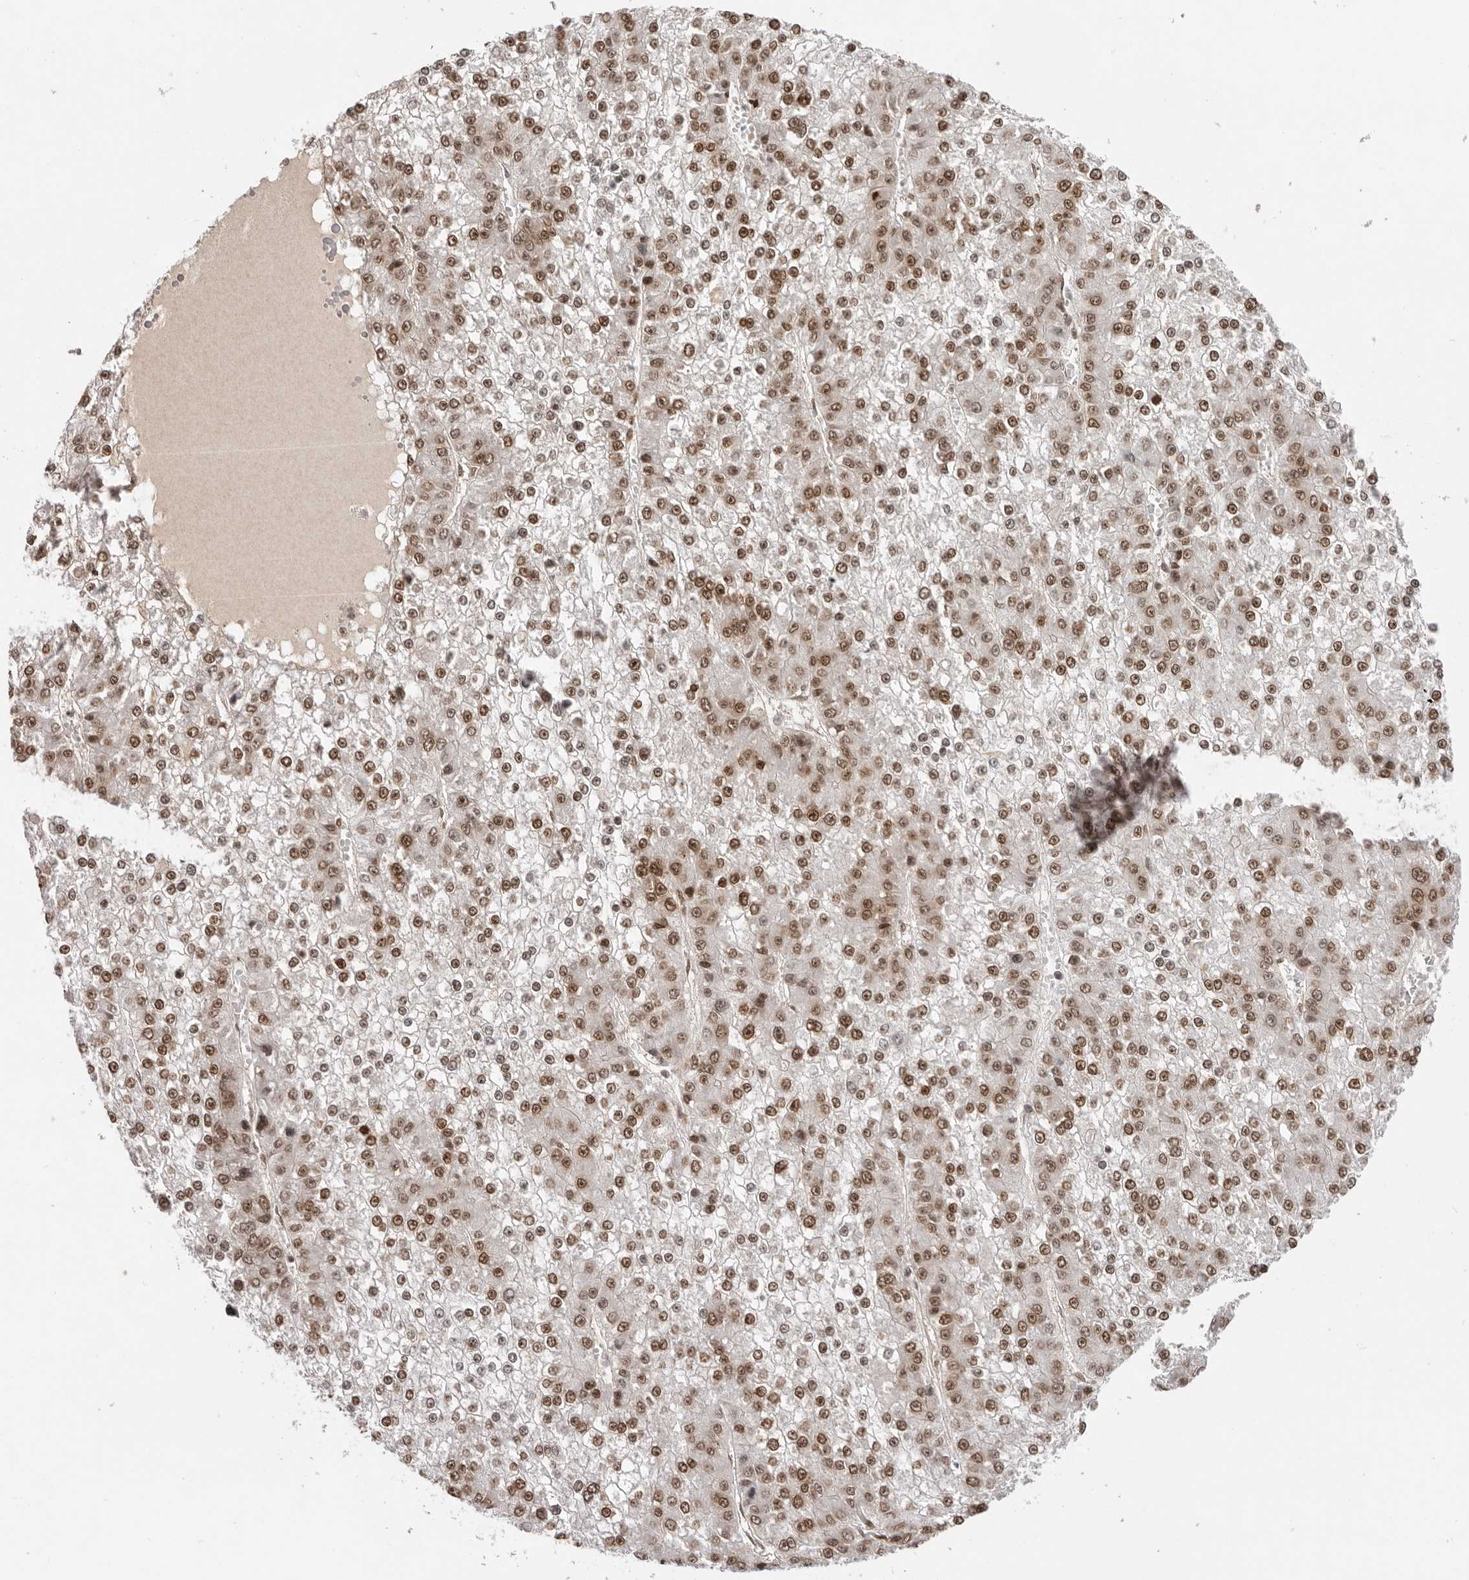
{"staining": {"intensity": "moderate", "quantity": ">75%", "location": "nuclear"}, "tissue": "liver cancer", "cell_type": "Tumor cells", "image_type": "cancer", "snomed": [{"axis": "morphology", "description": "Carcinoma, Hepatocellular, NOS"}, {"axis": "topography", "description": "Liver"}], "caption": "Protein staining of liver cancer tissue displays moderate nuclear expression in about >75% of tumor cells.", "gene": "CHTOP", "patient": {"sex": "female", "age": 73}}